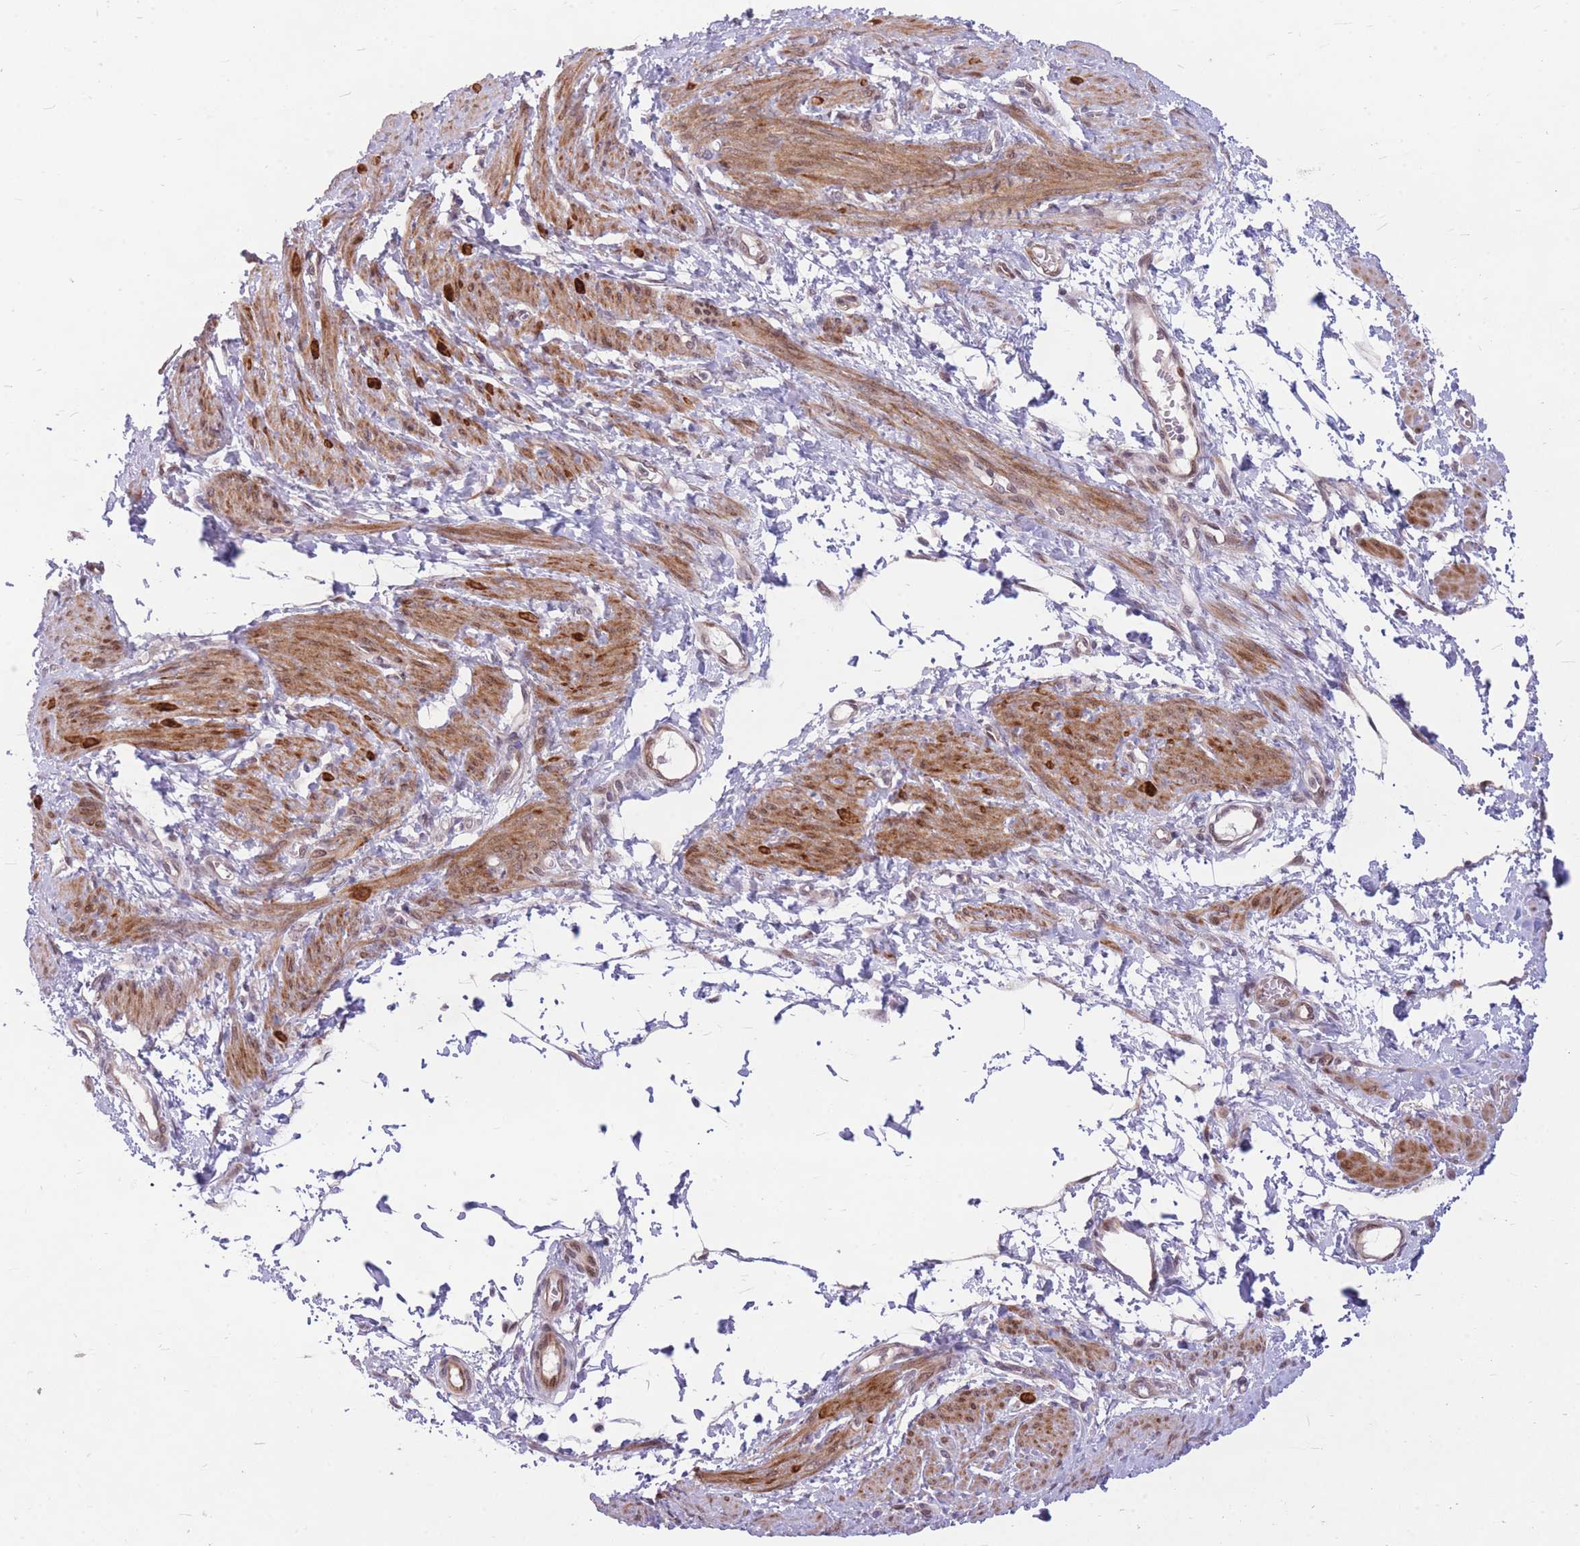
{"staining": {"intensity": "moderate", "quantity": "25%-75%", "location": "cytoplasmic/membranous"}, "tissue": "smooth muscle", "cell_type": "Smooth muscle cells", "image_type": "normal", "snomed": [{"axis": "morphology", "description": "Normal tissue, NOS"}, {"axis": "topography", "description": "Smooth muscle"}, {"axis": "topography", "description": "Uterus"}], "caption": "The histopathology image reveals staining of normal smooth muscle, revealing moderate cytoplasmic/membranous protein expression (brown color) within smooth muscle cells.", "gene": "ERCC2", "patient": {"sex": "female", "age": 39}}